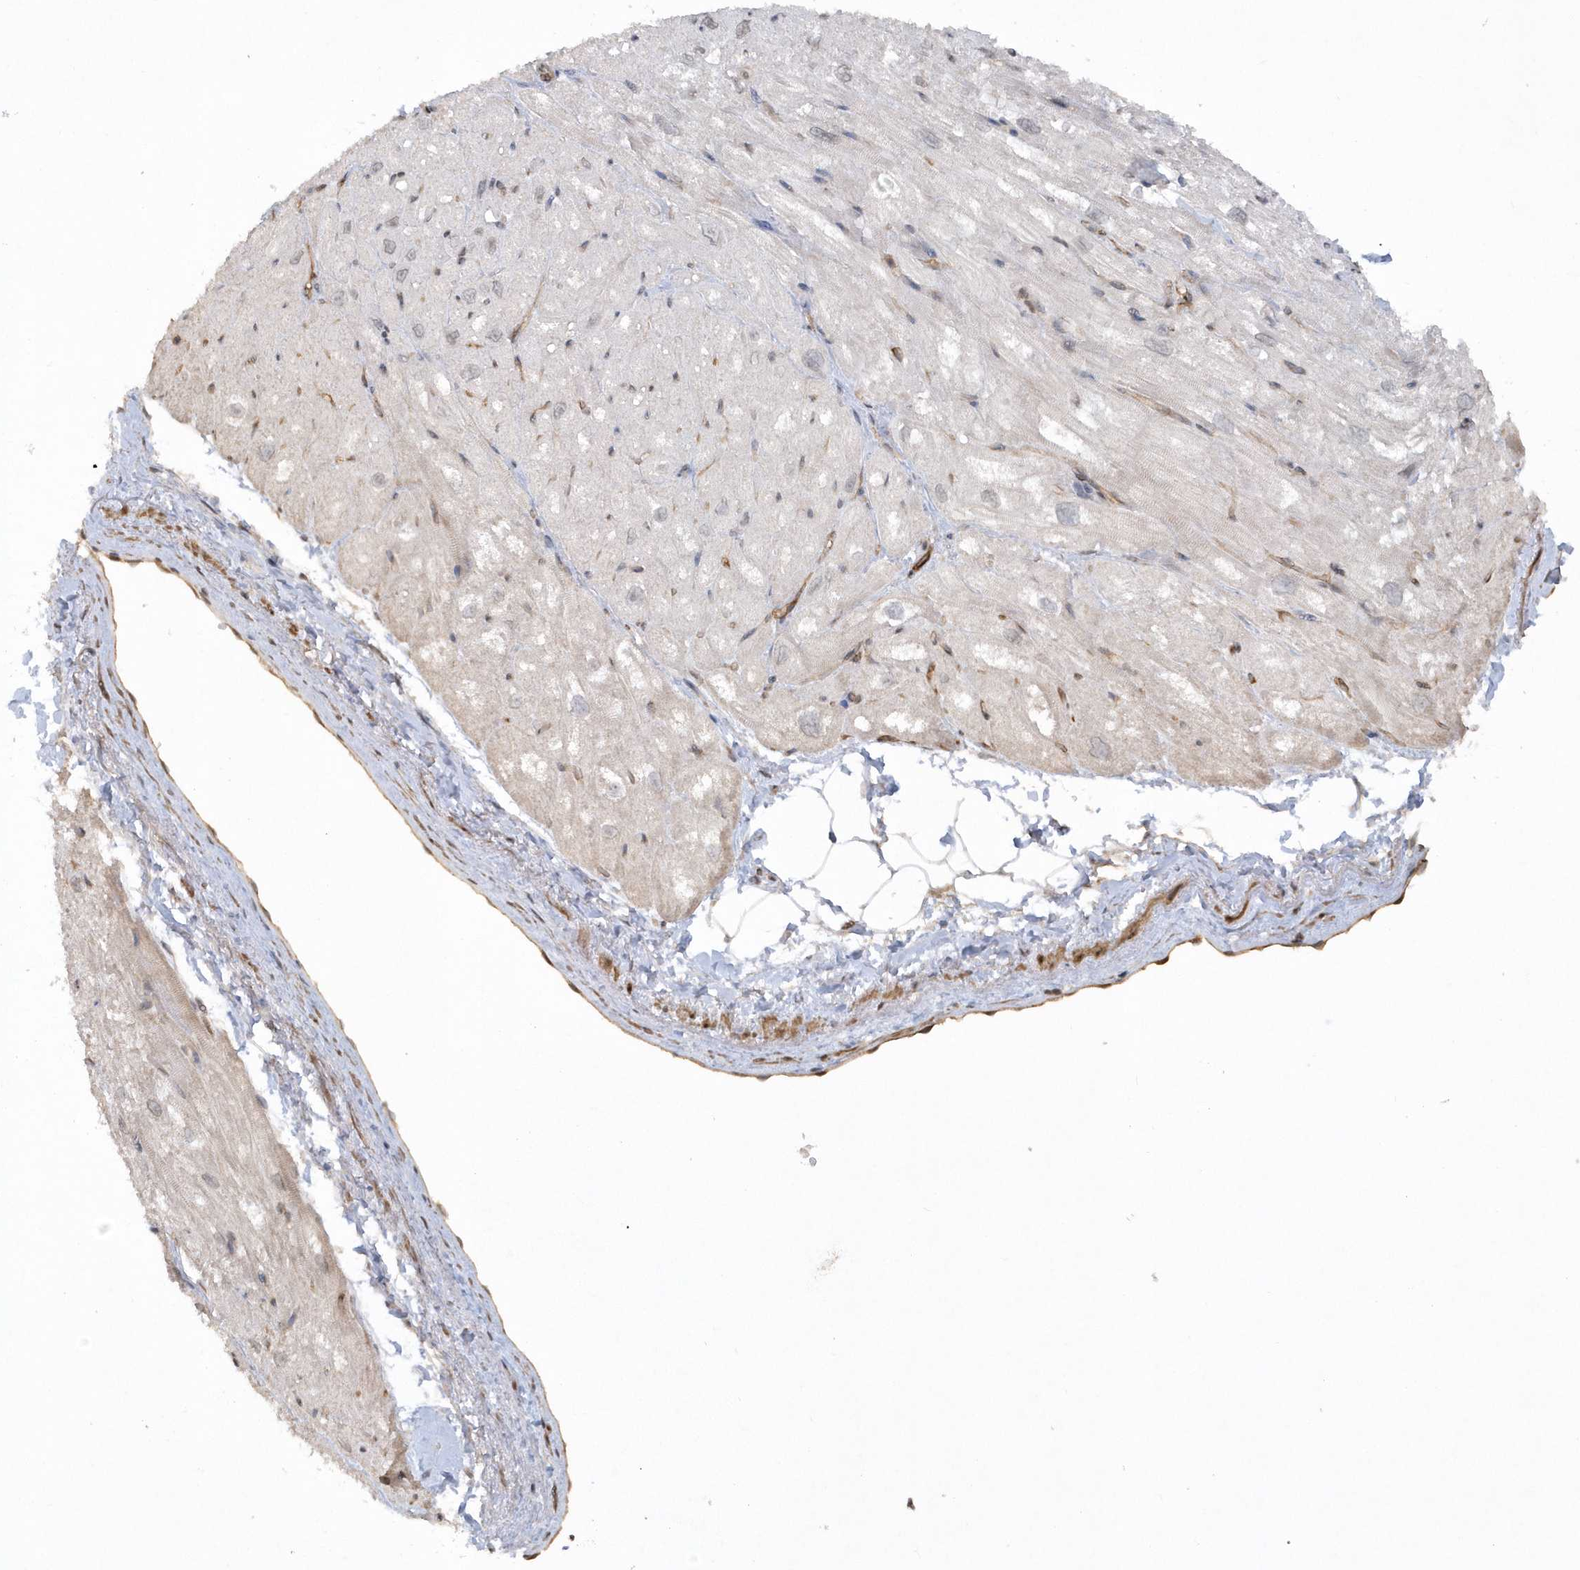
{"staining": {"intensity": "negative", "quantity": "none", "location": "none"}, "tissue": "heart muscle", "cell_type": "Cardiomyocytes", "image_type": "normal", "snomed": [{"axis": "morphology", "description": "Normal tissue, NOS"}, {"axis": "topography", "description": "Heart"}], "caption": "Image shows no protein positivity in cardiomyocytes of benign heart muscle. Nuclei are stained in blue.", "gene": "RAI14", "patient": {"sex": "male", "age": 50}}